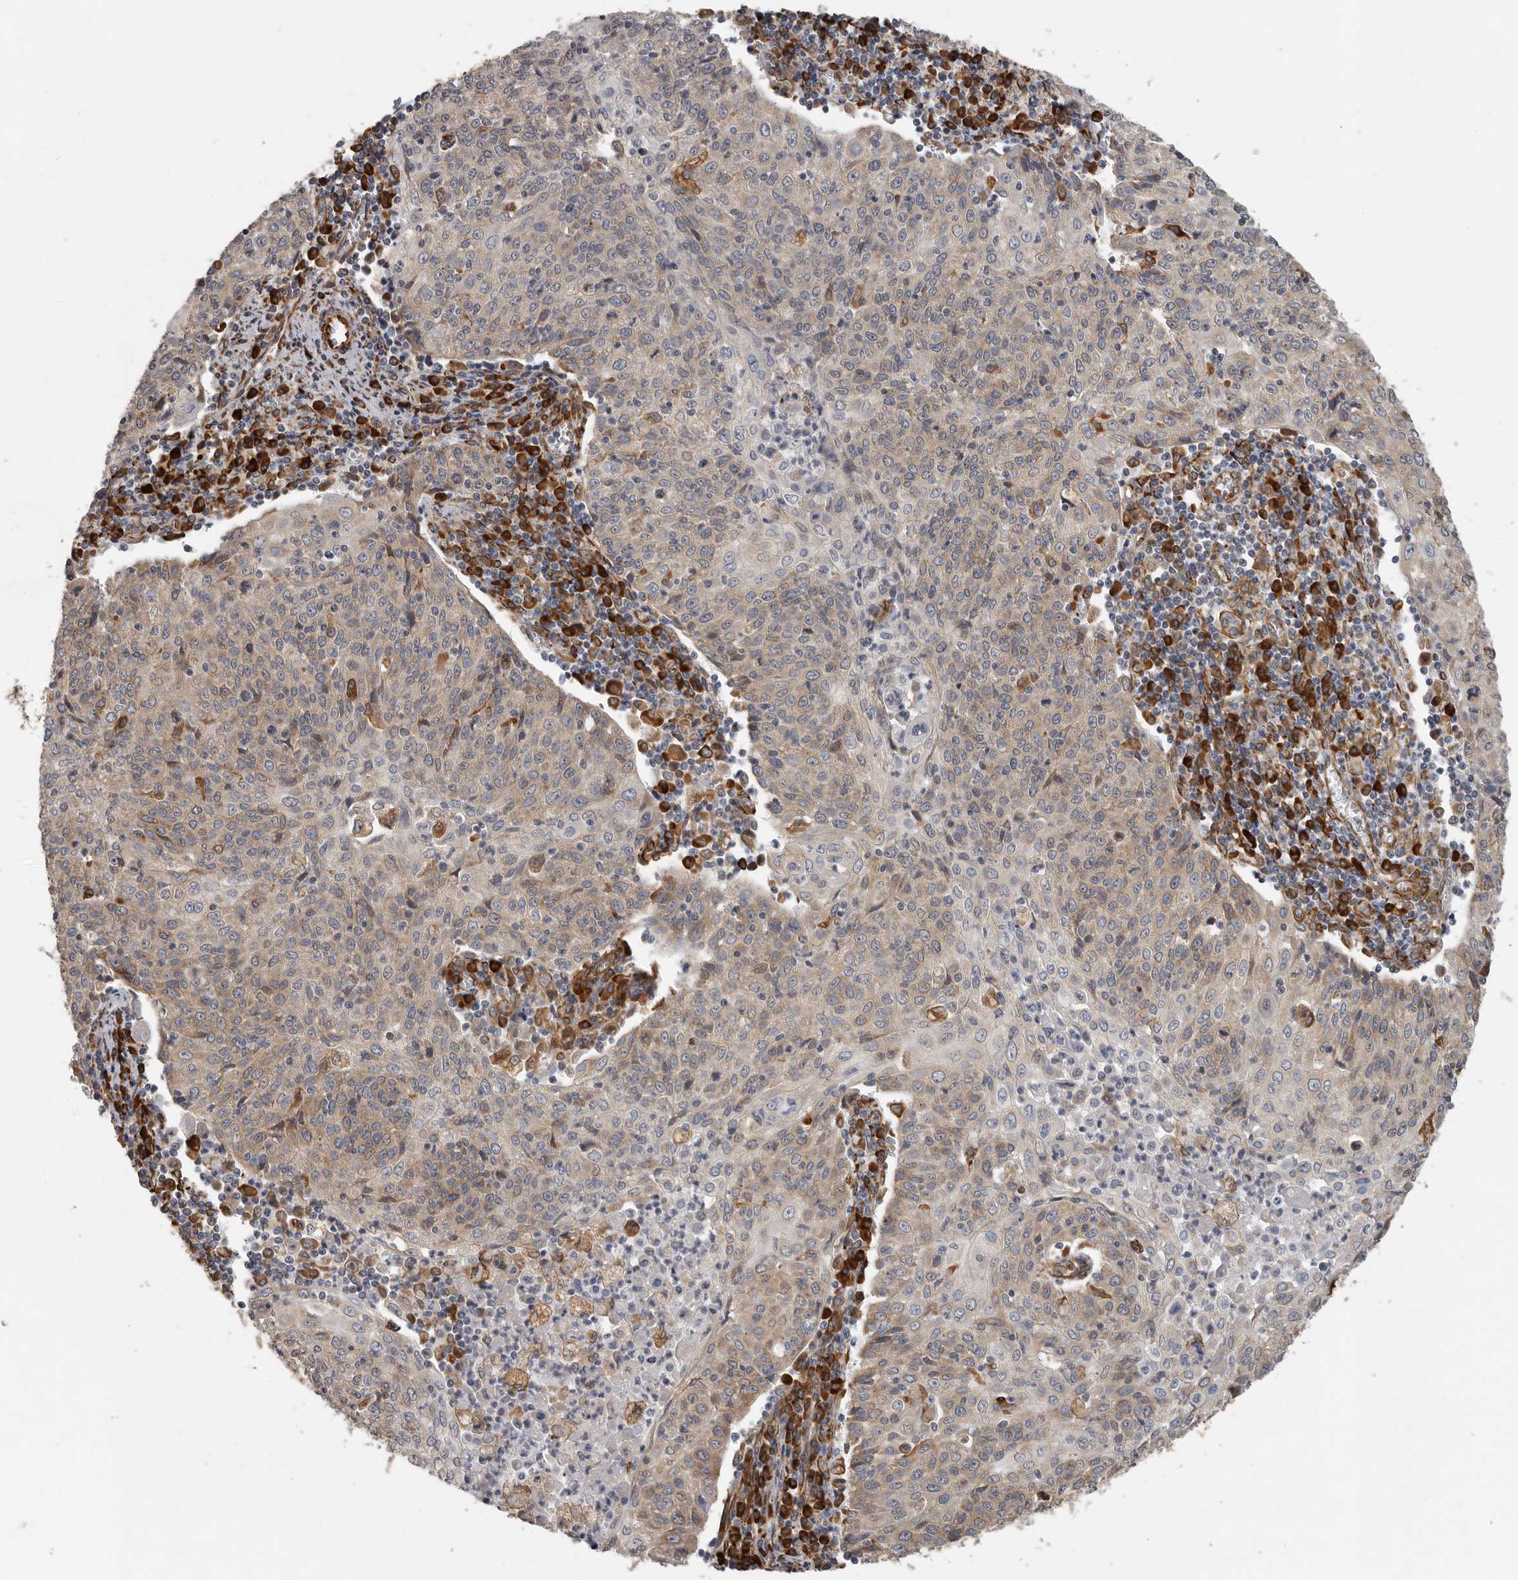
{"staining": {"intensity": "weak", "quantity": ">75%", "location": "cytoplasmic/membranous"}, "tissue": "cervical cancer", "cell_type": "Tumor cells", "image_type": "cancer", "snomed": [{"axis": "morphology", "description": "Squamous cell carcinoma, NOS"}, {"axis": "topography", "description": "Cervix"}], "caption": "Human cervical cancer stained with a protein marker exhibits weak staining in tumor cells.", "gene": "CEP350", "patient": {"sex": "female", "age": 48}}